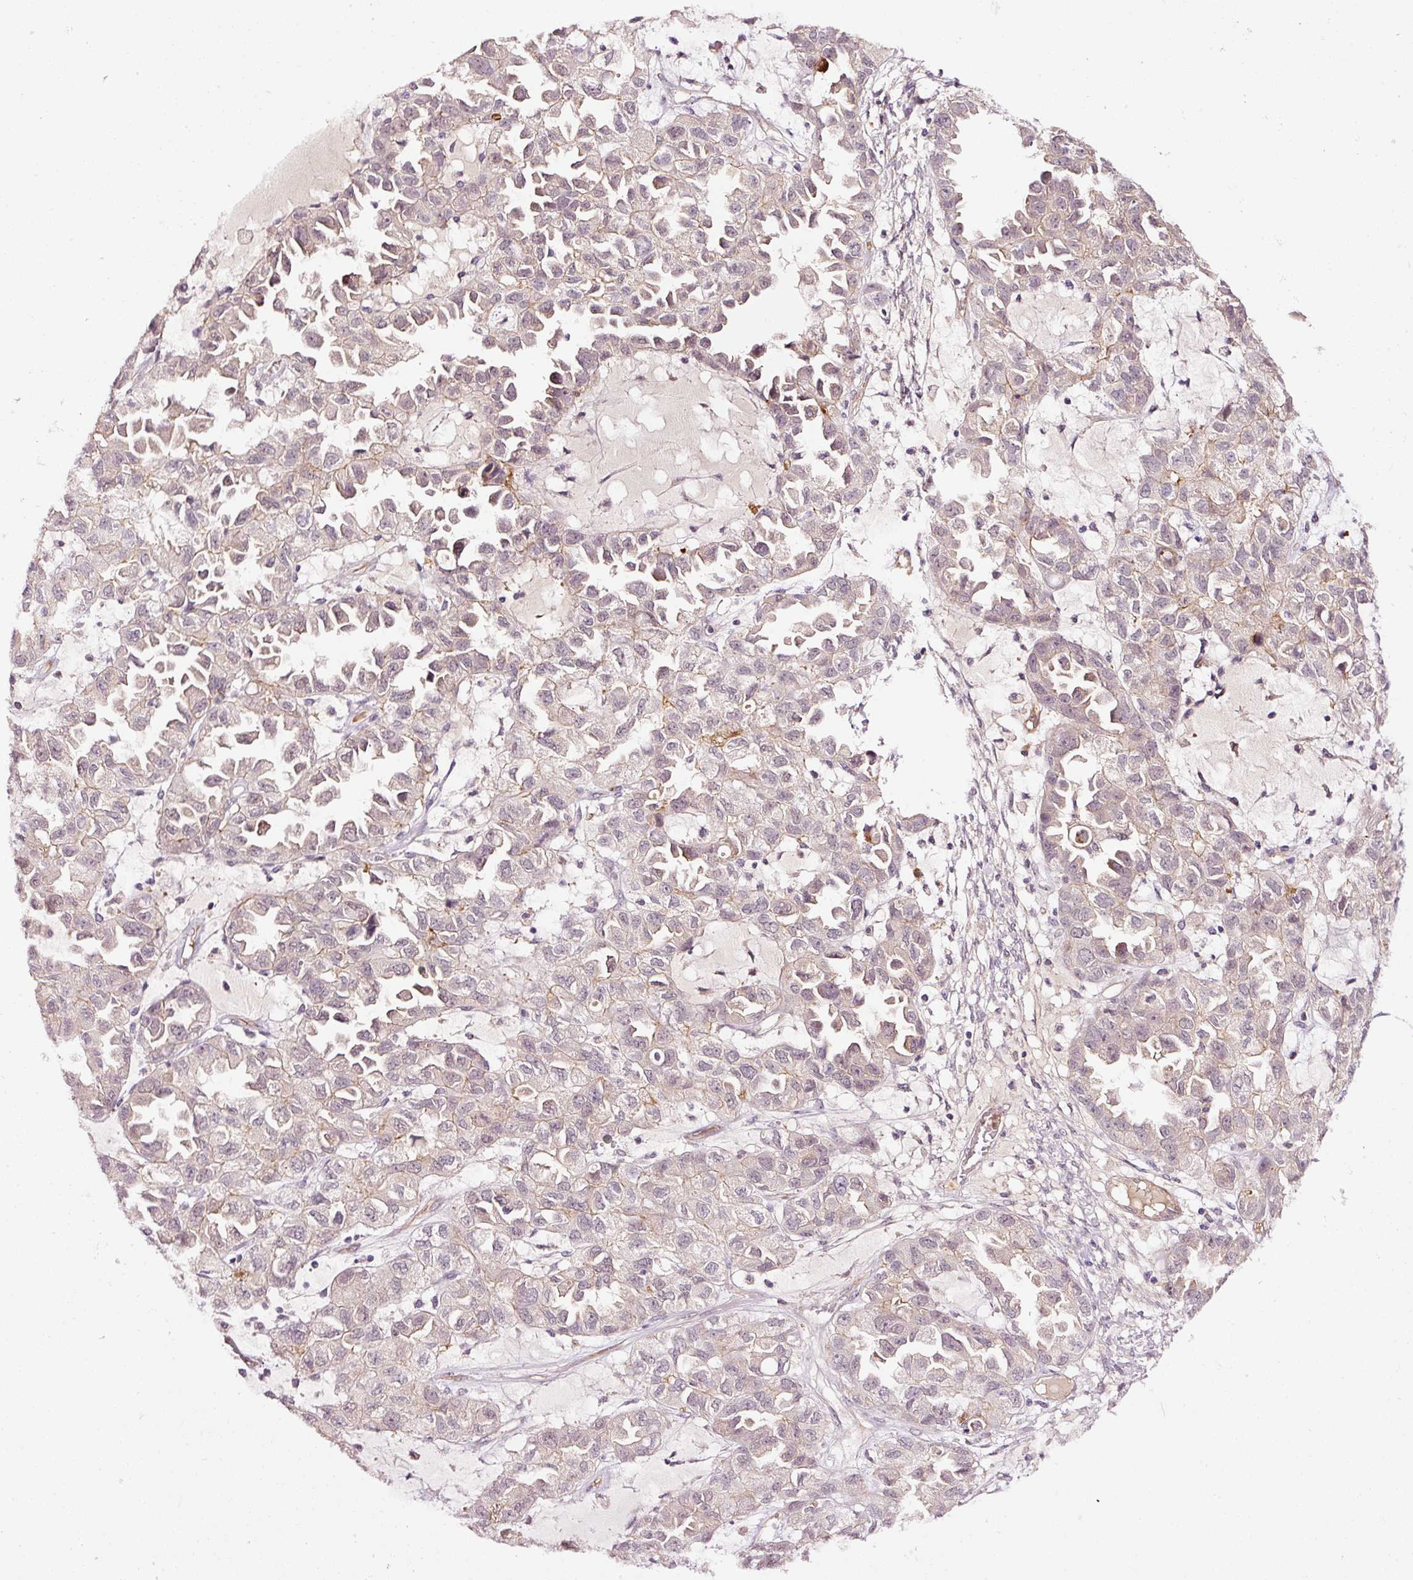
{"staining": {"intensity": "weak", "quantity": "25%-75%", "location": "cytoplasmic/membranous"}, "tissue": "ovarian cancer", "cell_type": "Tumor cells", "image_type": "cancer", "snomed": [{"axis": "morphology", "description": "Cystadenocarcinoma, serous, NOS"}, {"axis": "topography", "description": "Ovary"}], "caption": "Human serous cystadenocarcinoma (ovarian) stained with a protein marker demonstrates weak staining in tumor cells.", "gene": "ABCB4", "patient": {"sex": "female", "age": 84}}